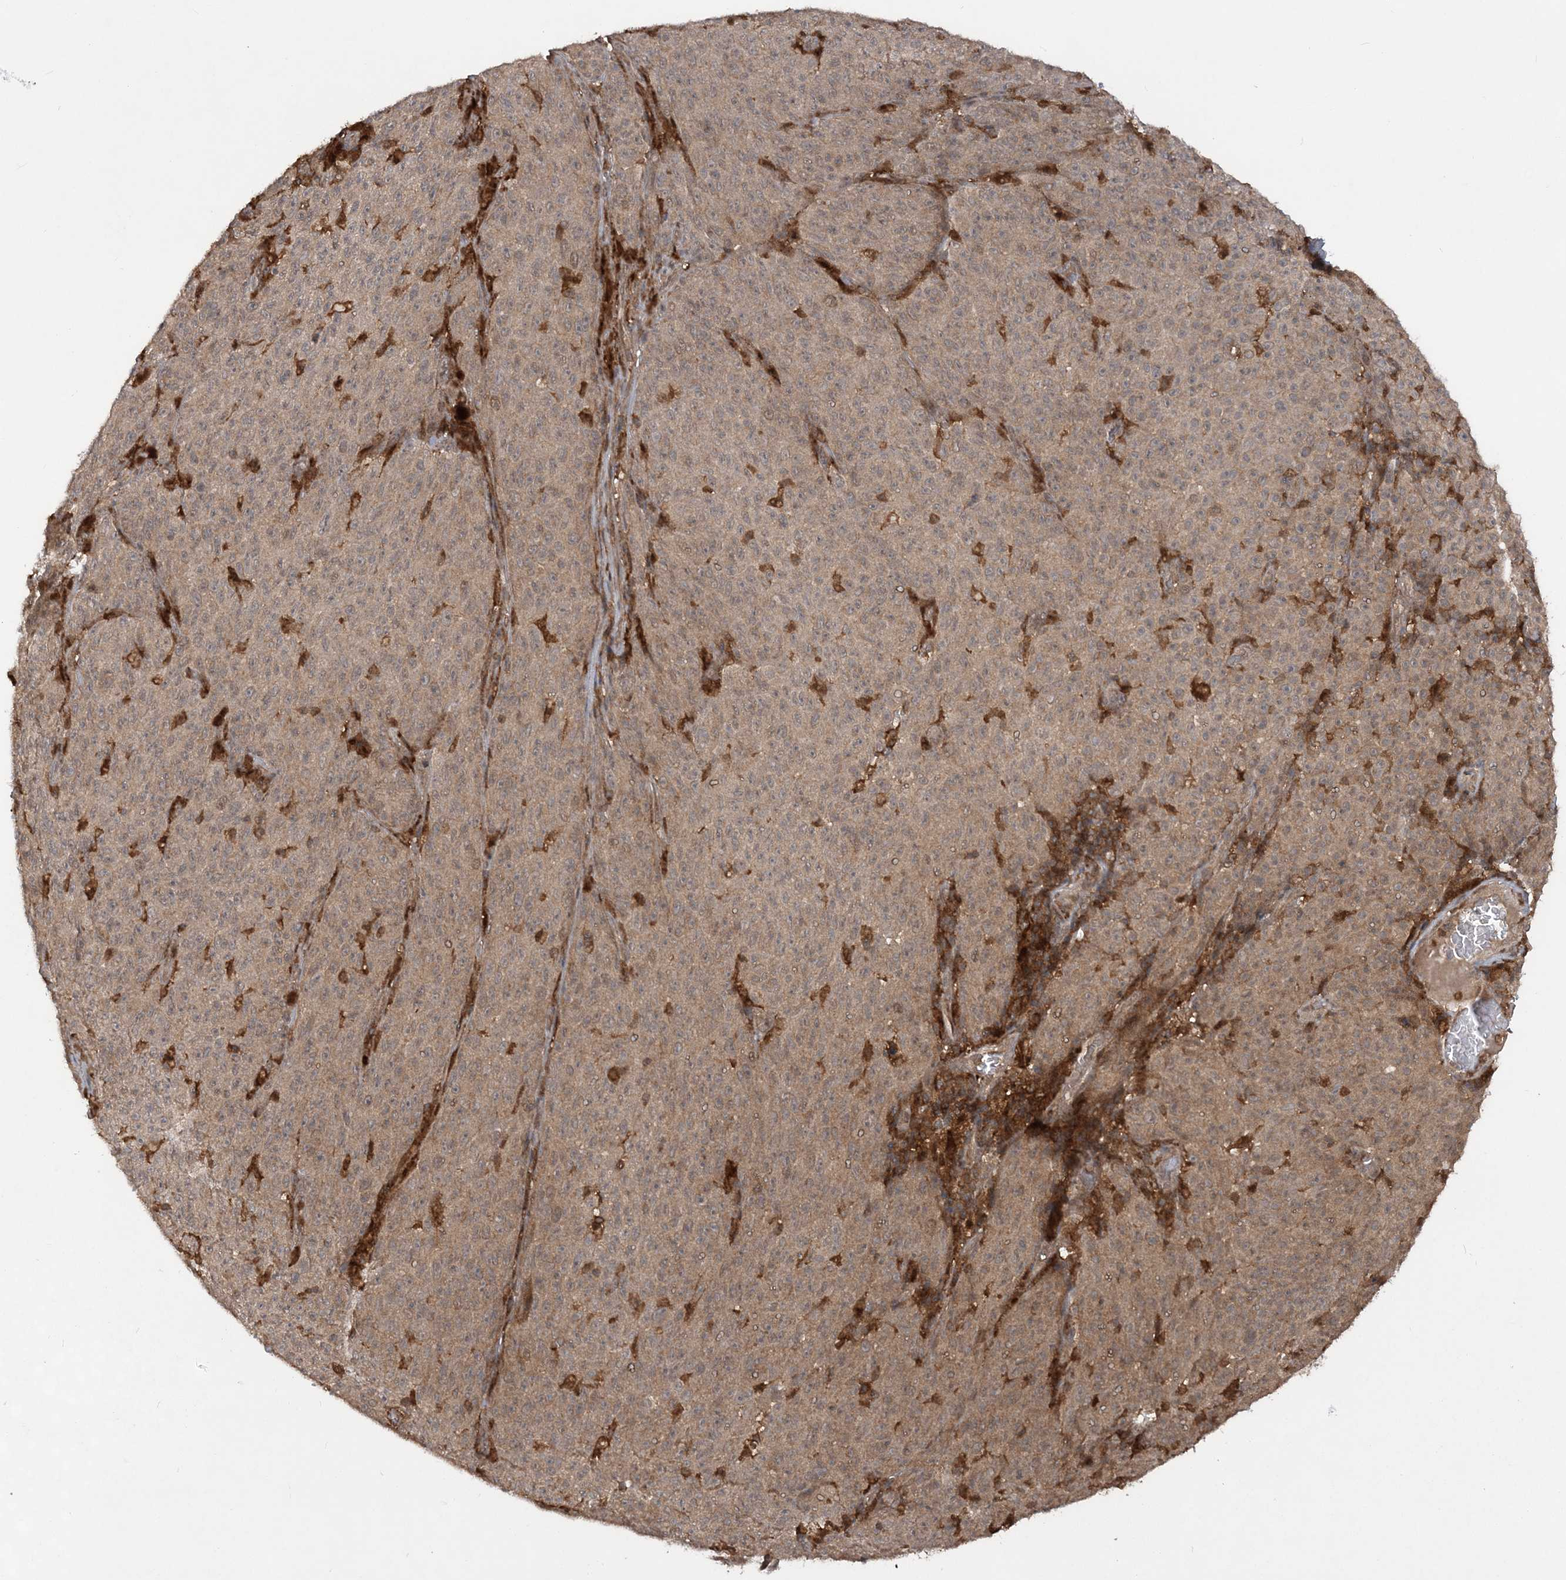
{"staining": {"intensity": "moderate", "quantity": ">75%", "location": "cytoplasmic/membranous"}, "tissue": "melanoma", "cell_type": "Tumor cells", "image_type": "cancer", "snomed": [{"axis": "morphology", "description": "Malignant melanoma, NOS"}, {"axis": "topography", "description": "Skin"}], "caption": "Brown immunohistochemical staining in melanoma shows moderate cytoplasmic/membranous positivity in about >75% of tumor cells.", "gene": "LACC1", "patient": {"sex": "female", "age": 82}}